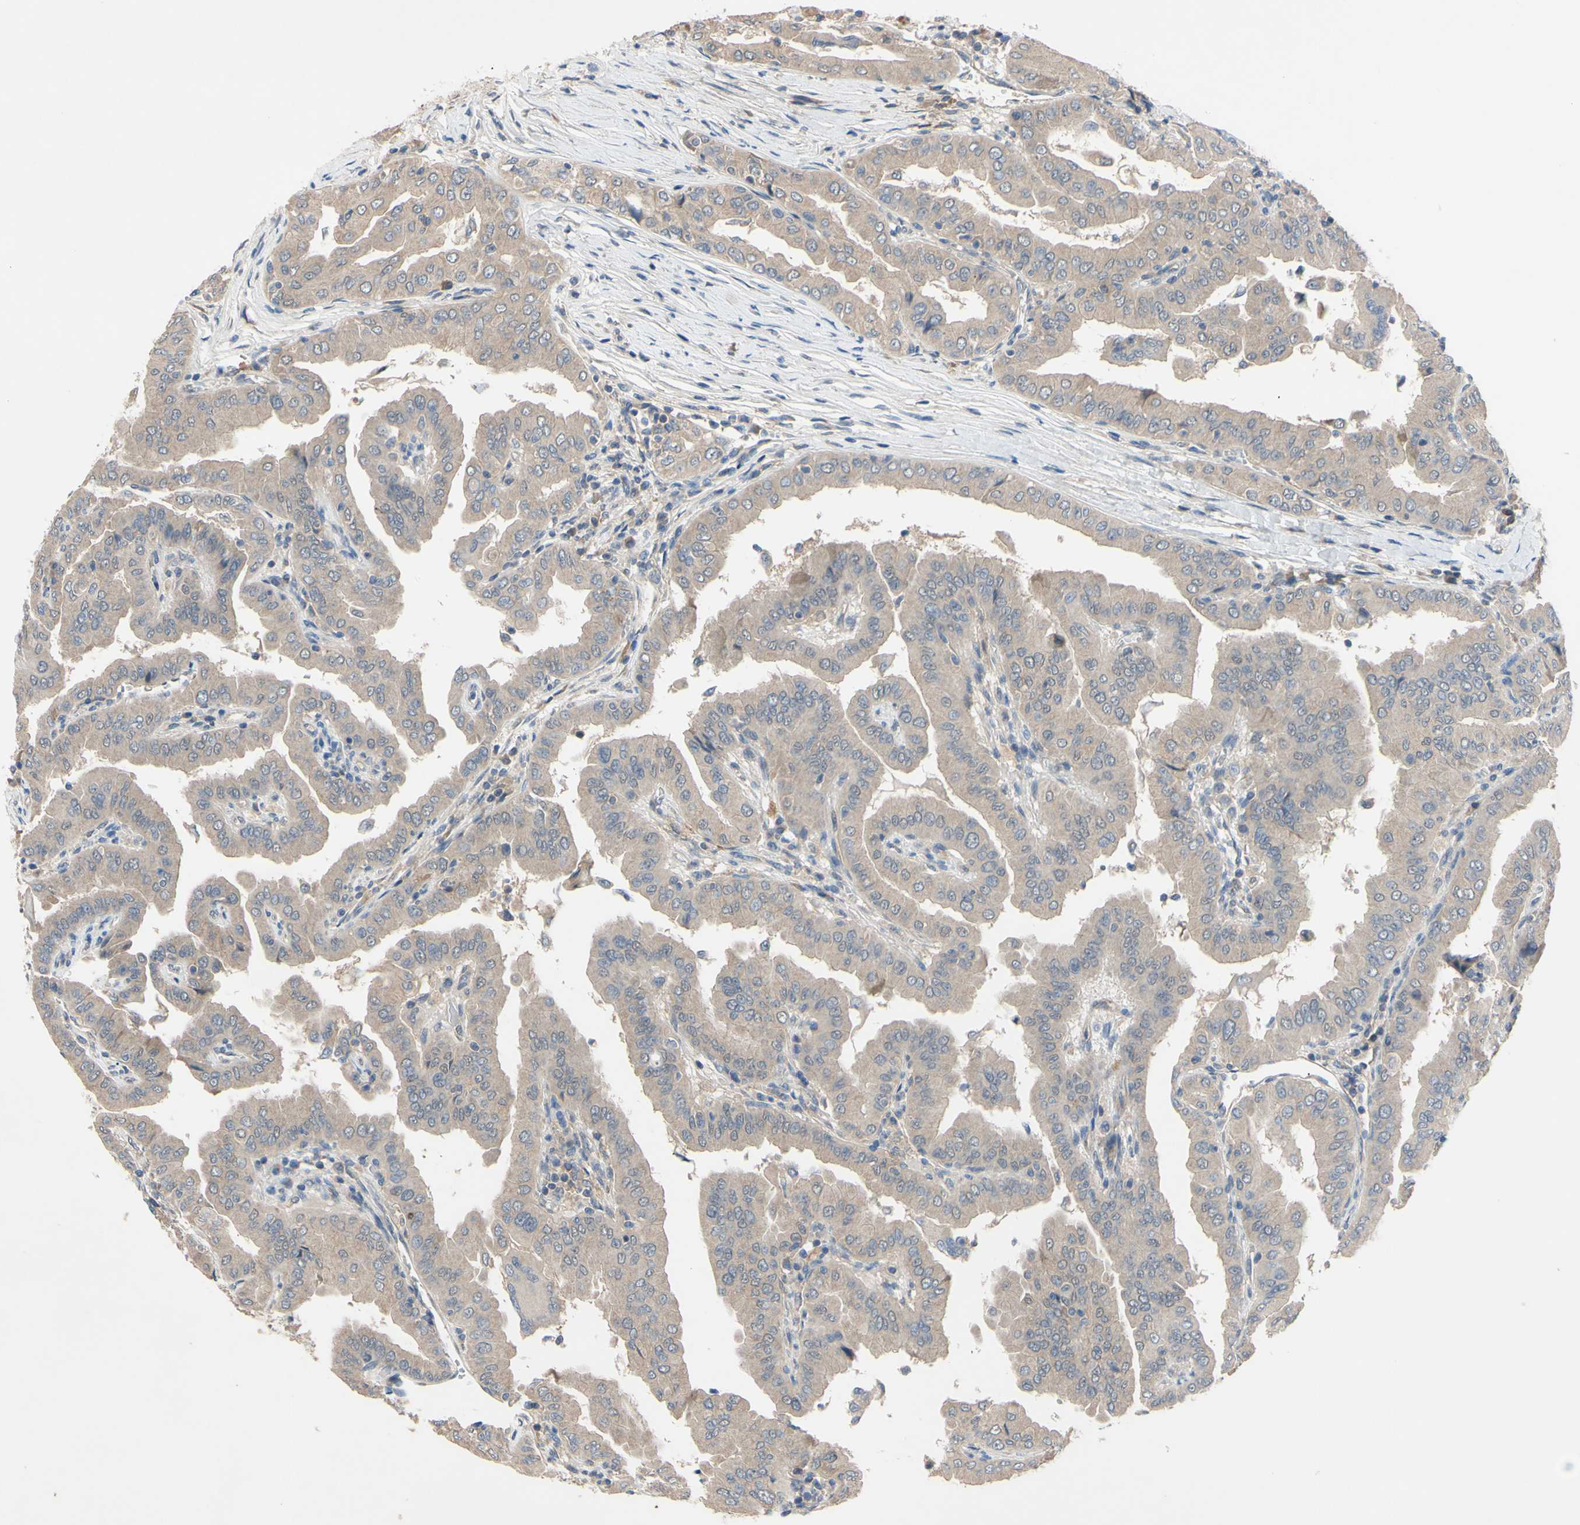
{"staining": {"intensity": "weak", "quantity": ">75%", "location": "cytoplasmic/membranous"}, "tissue": "thyroid cancer", "cell_type": "Tumor cells", "image_type": "cancer", "snomed": [{"axis": "morphology", "description": "Papillary adenocarcinoma, NOS"}, {"axis": "topography", "description": "Thyroid gland"}], "caption": "High-magnification brightfield microscopy of papillary adenocarcinoma (thyroid) stained with DAB (3,3'-diaminobenzidine) (brown) and counterstained with hematoxylin (blue). tumor cells exhibit weak cytoplasmic/membranous expression is seen in approximately>75% of cells. The staining was performed using DAB to visualize the protein expression in brown, while the nuclei were stained in blue with hematoxylin (Magnification: 20x).", "gene": "HILPDA", "patient": {"sex": "male", "age": 33}}